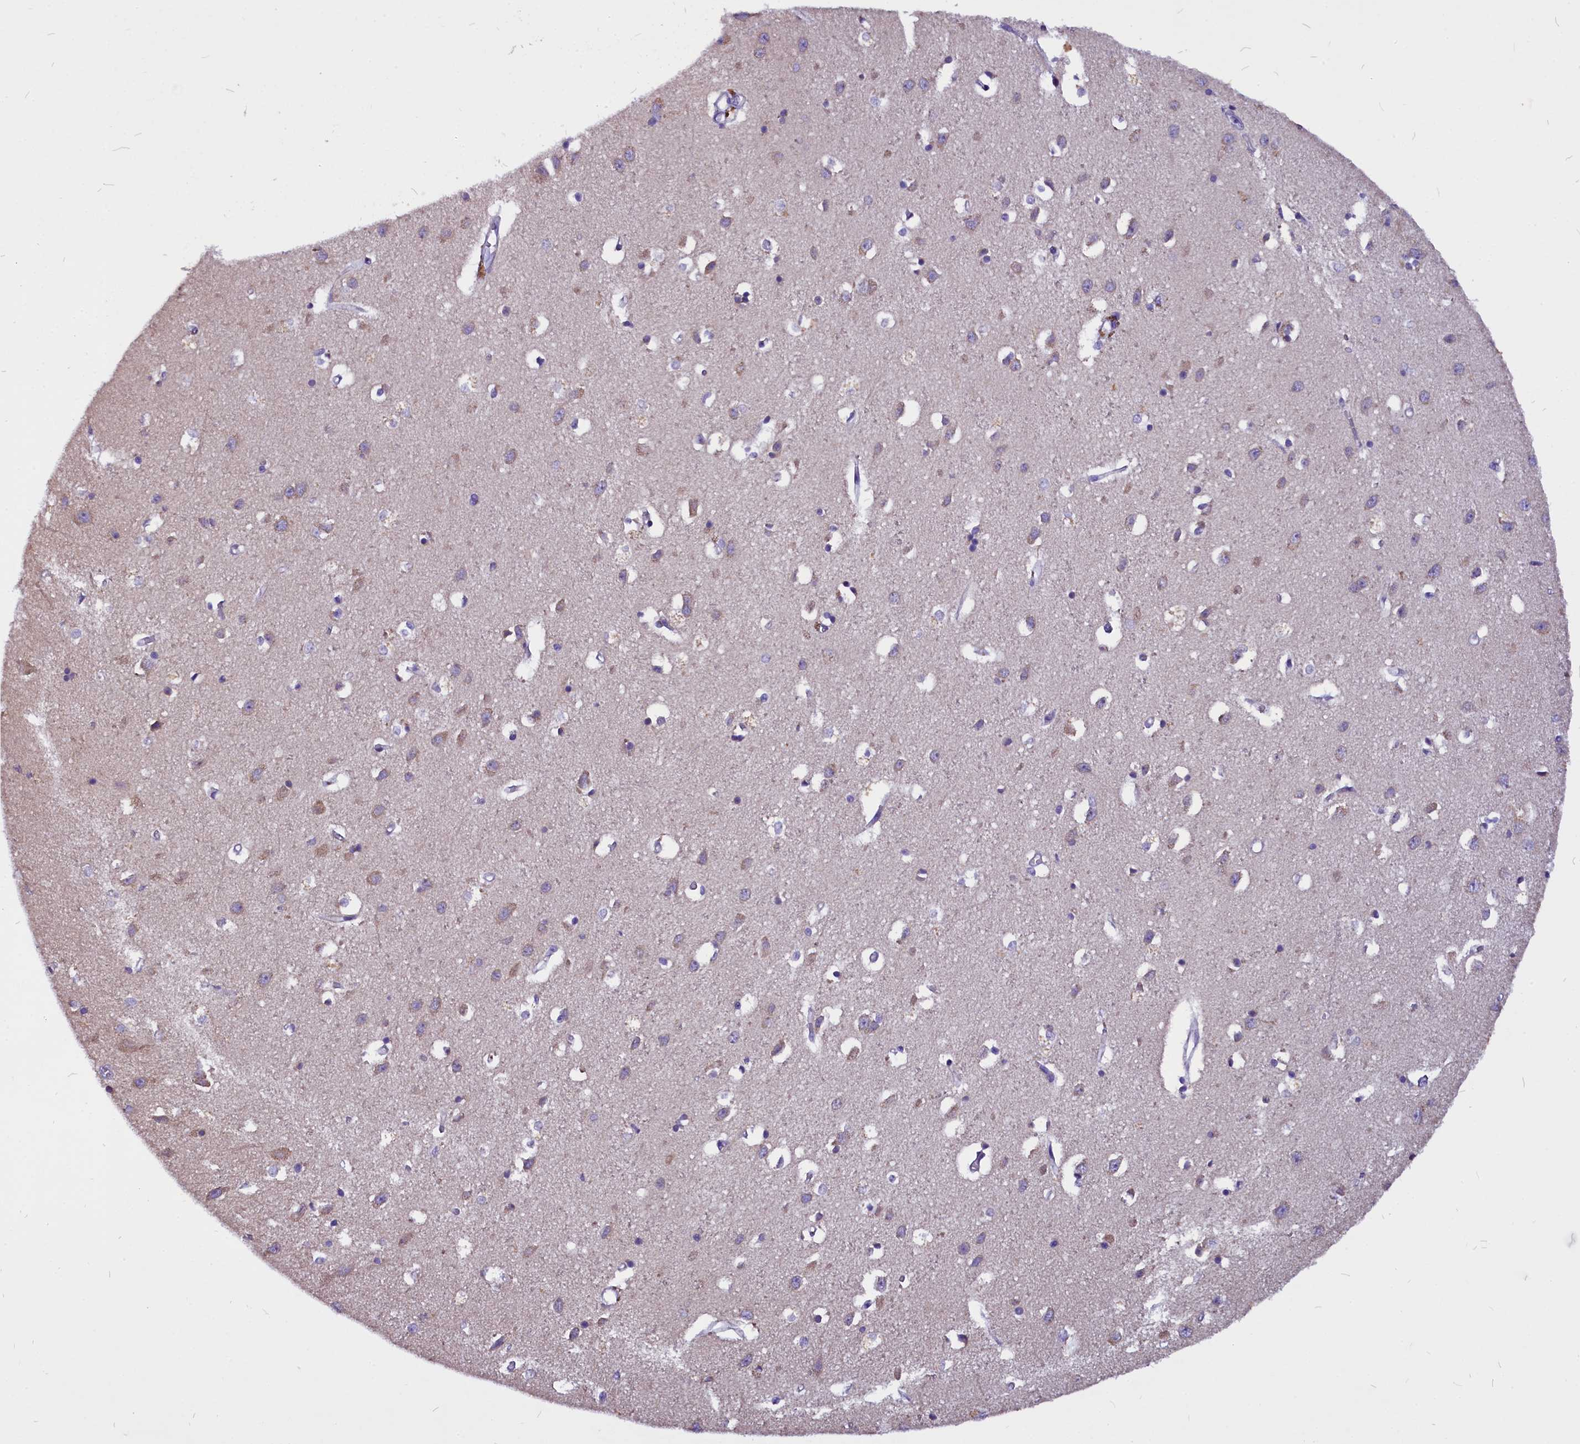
{"staining": {"intensity": "negative", "quantity": "none", "location": "none"}, "tissue": "cerebral cortex", "cell_type": "Endothelial cells", "image_type": "normal", "snomed": [{"axis": "morphology", "description": "Normal tissue, NOS"}, {"axis": "topography", "description": "Cerebral cortex"}], "caption": "This is a photomicrograph of immunohistochemistry staining of unremarkable cerebral cortex, which shows no positivity in endothelial cells.", "gene": "CEP170", "patient": {"sex": "female", "age": 64}}